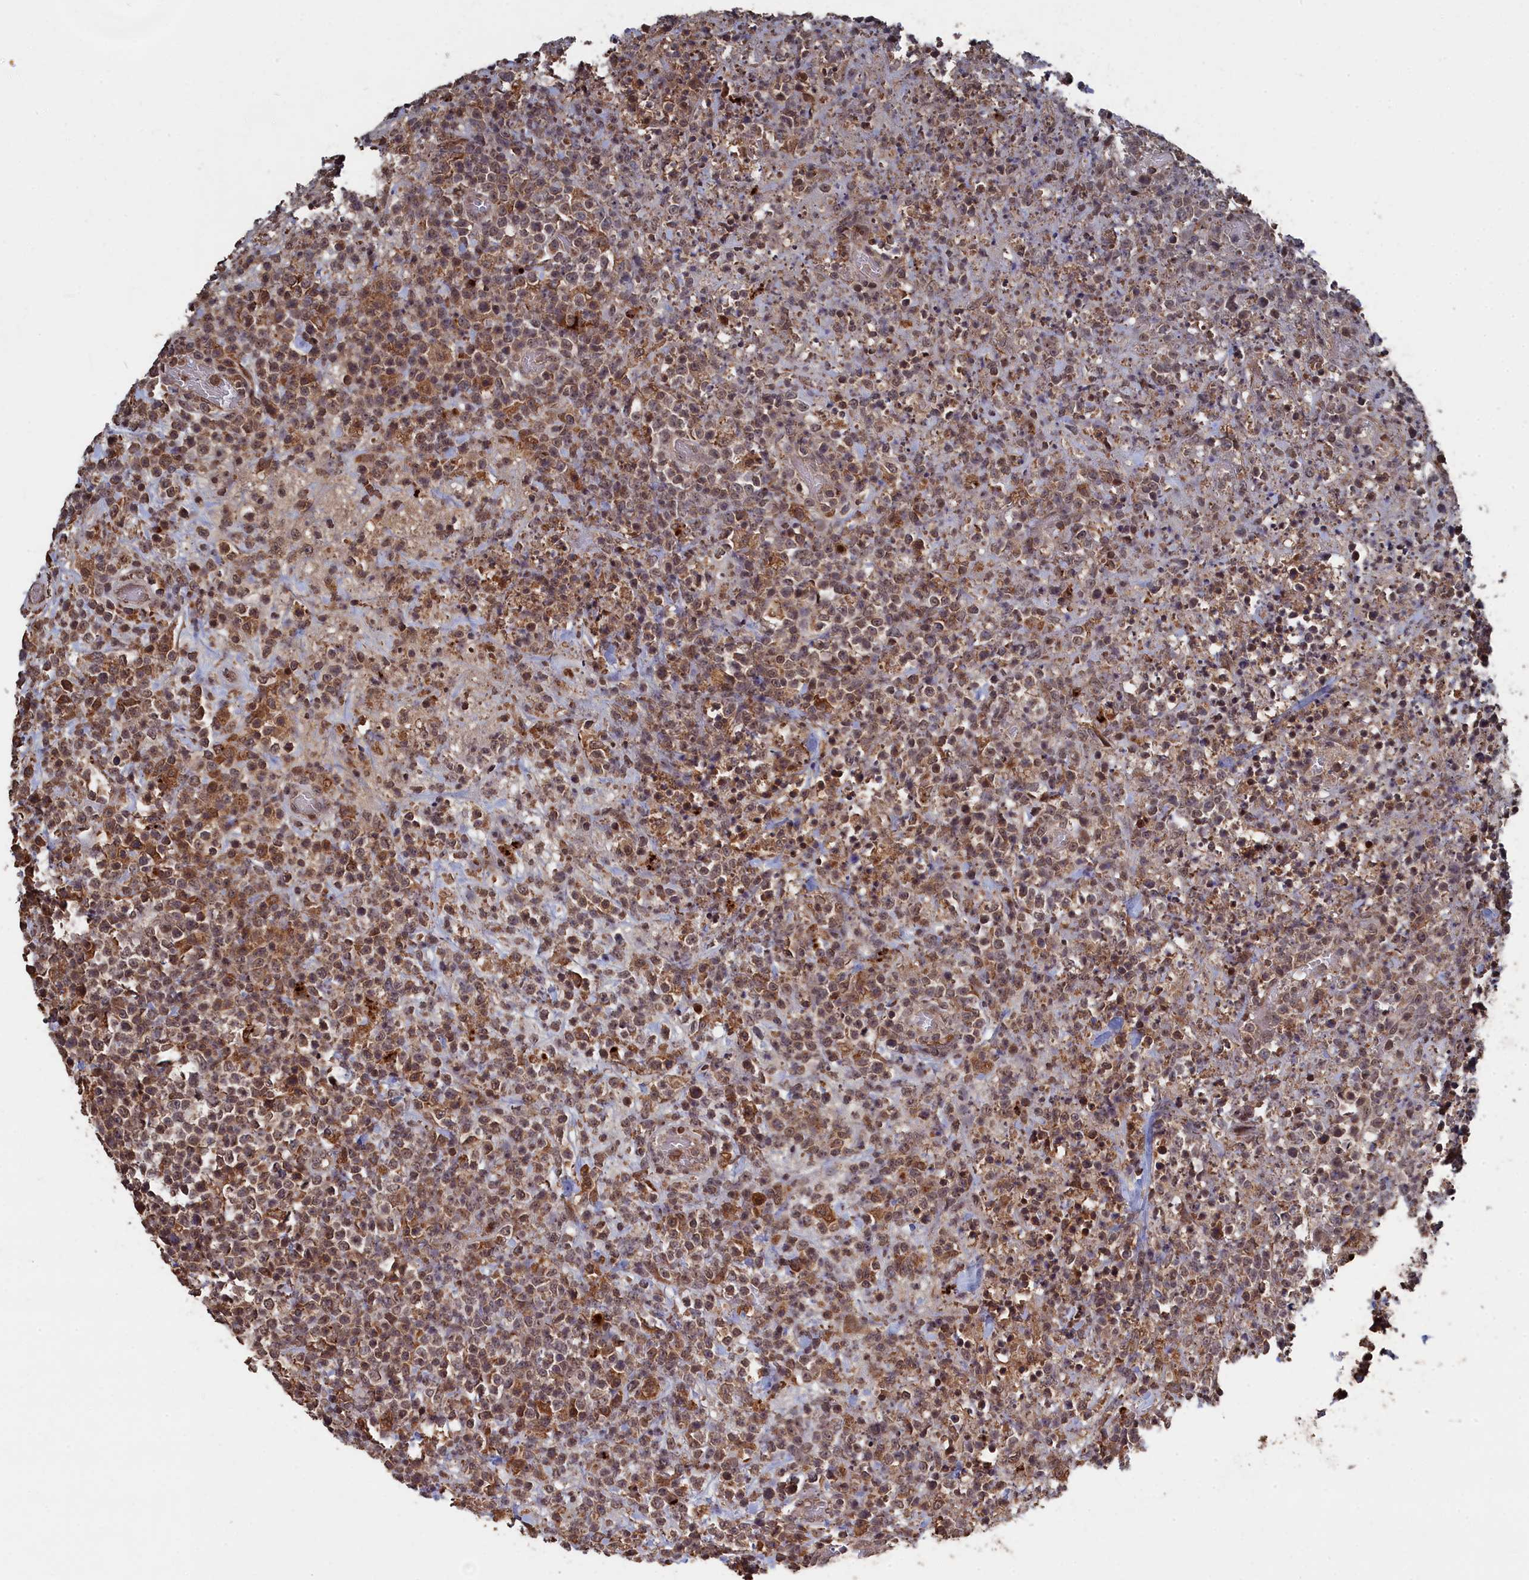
{"staining": {"intensity": "moderate", "quantity": "25%-75%", "location": "cytoplasmic/membranous"}, "tissue": "lymphoma", "cell_type": "Tumor cells", "image_type": "cancer", "snomed": [{"axis": "morphology", "description": "Malignant lymphoma, non-Hodgkin's type, High grade"}, {"axis": "topography", "description": "Colon"}], "caption": "IHC of high-grade malignant lymphoma, non-Hodgkin's type shows medium levels of moderate cytoplasmic/membranous positivity in about 25%-75% of tumor cells.", "gene": "CEACAM21", "patient": {"sex": "female", "age": 53}}